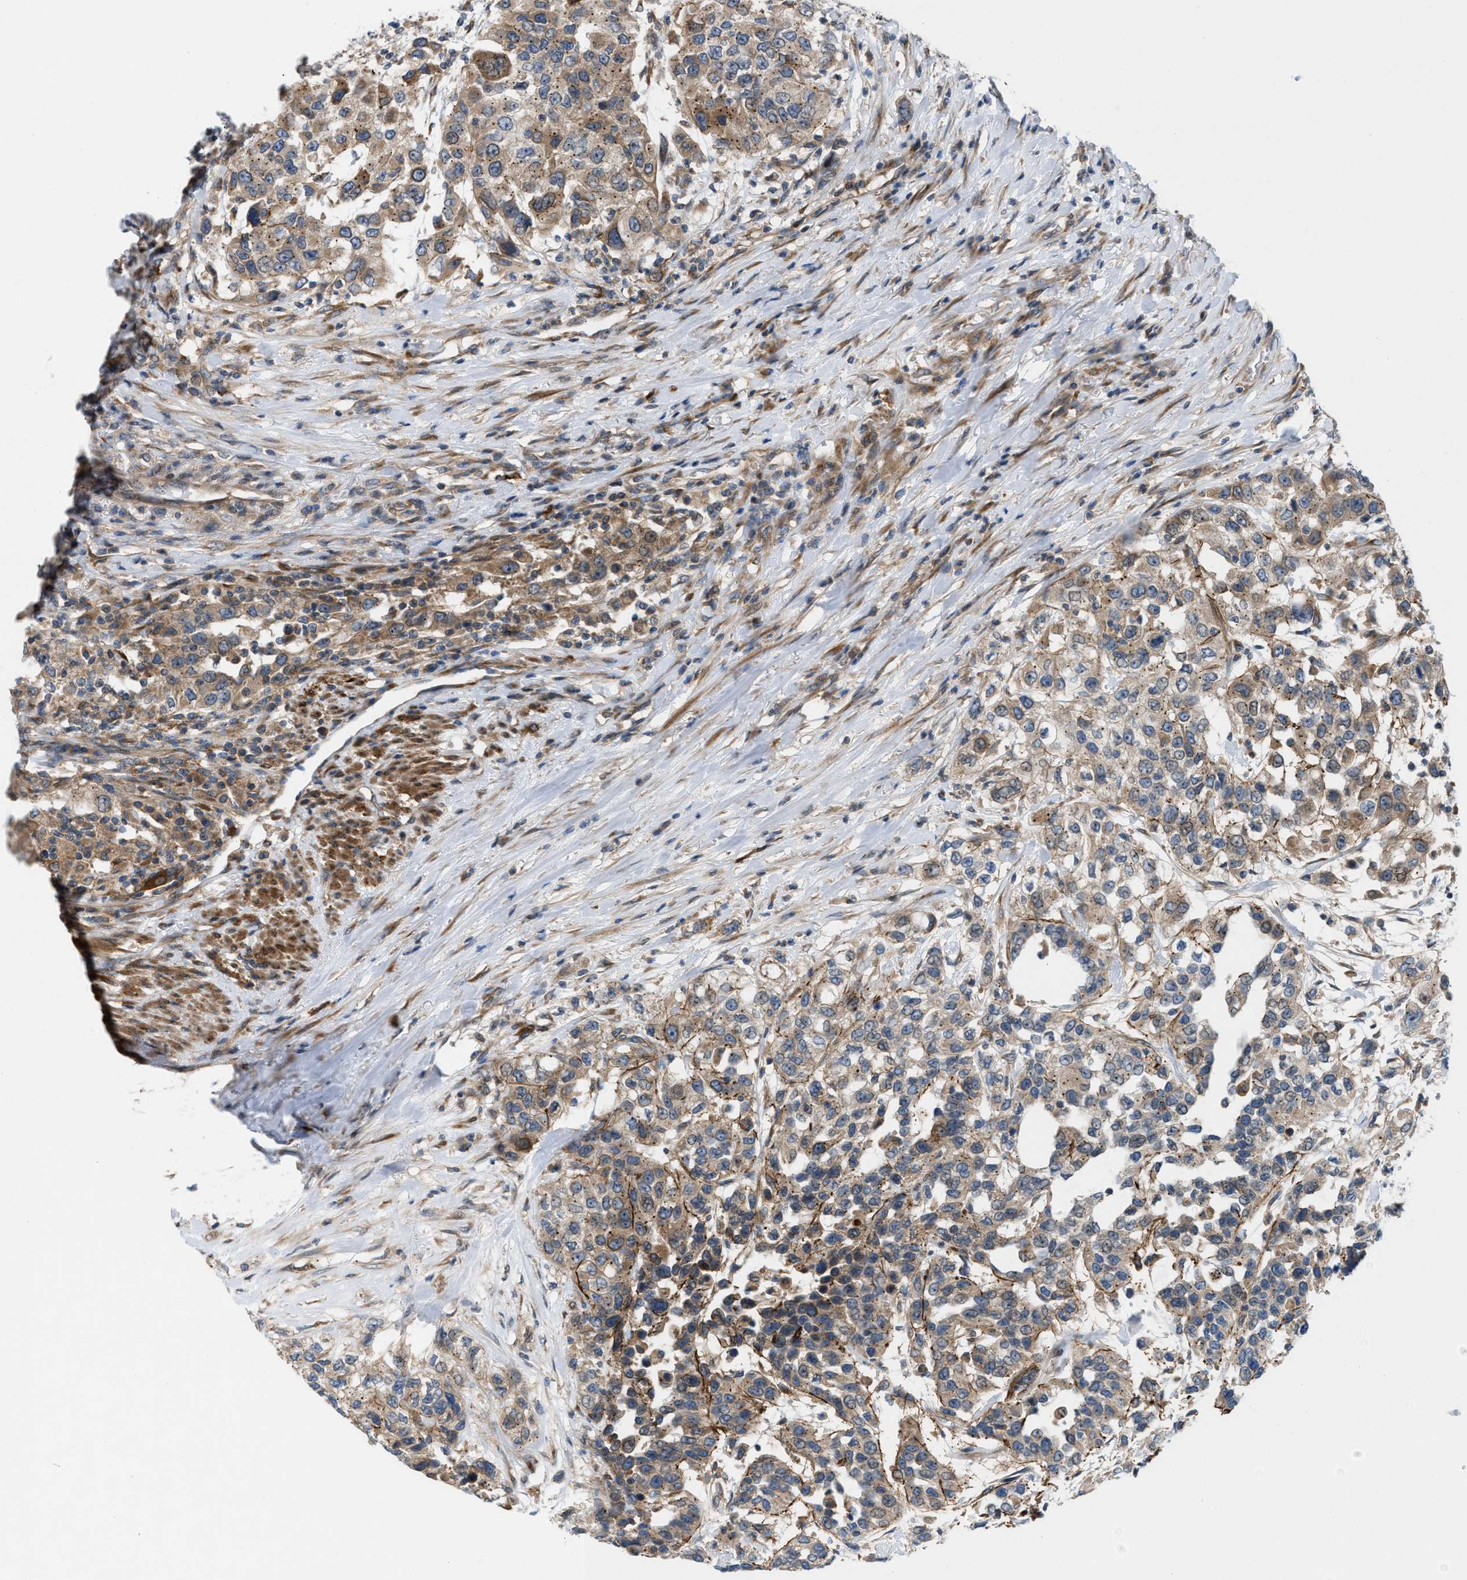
{"staining": {"intensity": "moderate", "quantity": ">75%", "location": "cytoplasmic/membranous"}, "tissue": "urothelial cancer", "cell_type": "Tumor cells", "image_type": "cancer", "snomed": [{"axis": "morphology", "description": "Urothelial carcinoma, High grade"}, {"axis": "topography", "description": "Urinary bladder"}], "caption": "Immunohistochemical staining of urothelial cancer demonstrates moderate cytoplasmic/membranous protein positivity in about >75% of tumor cells.", "gene": "CYB5D1", "patient": {"sex": "female", "age": 80}}